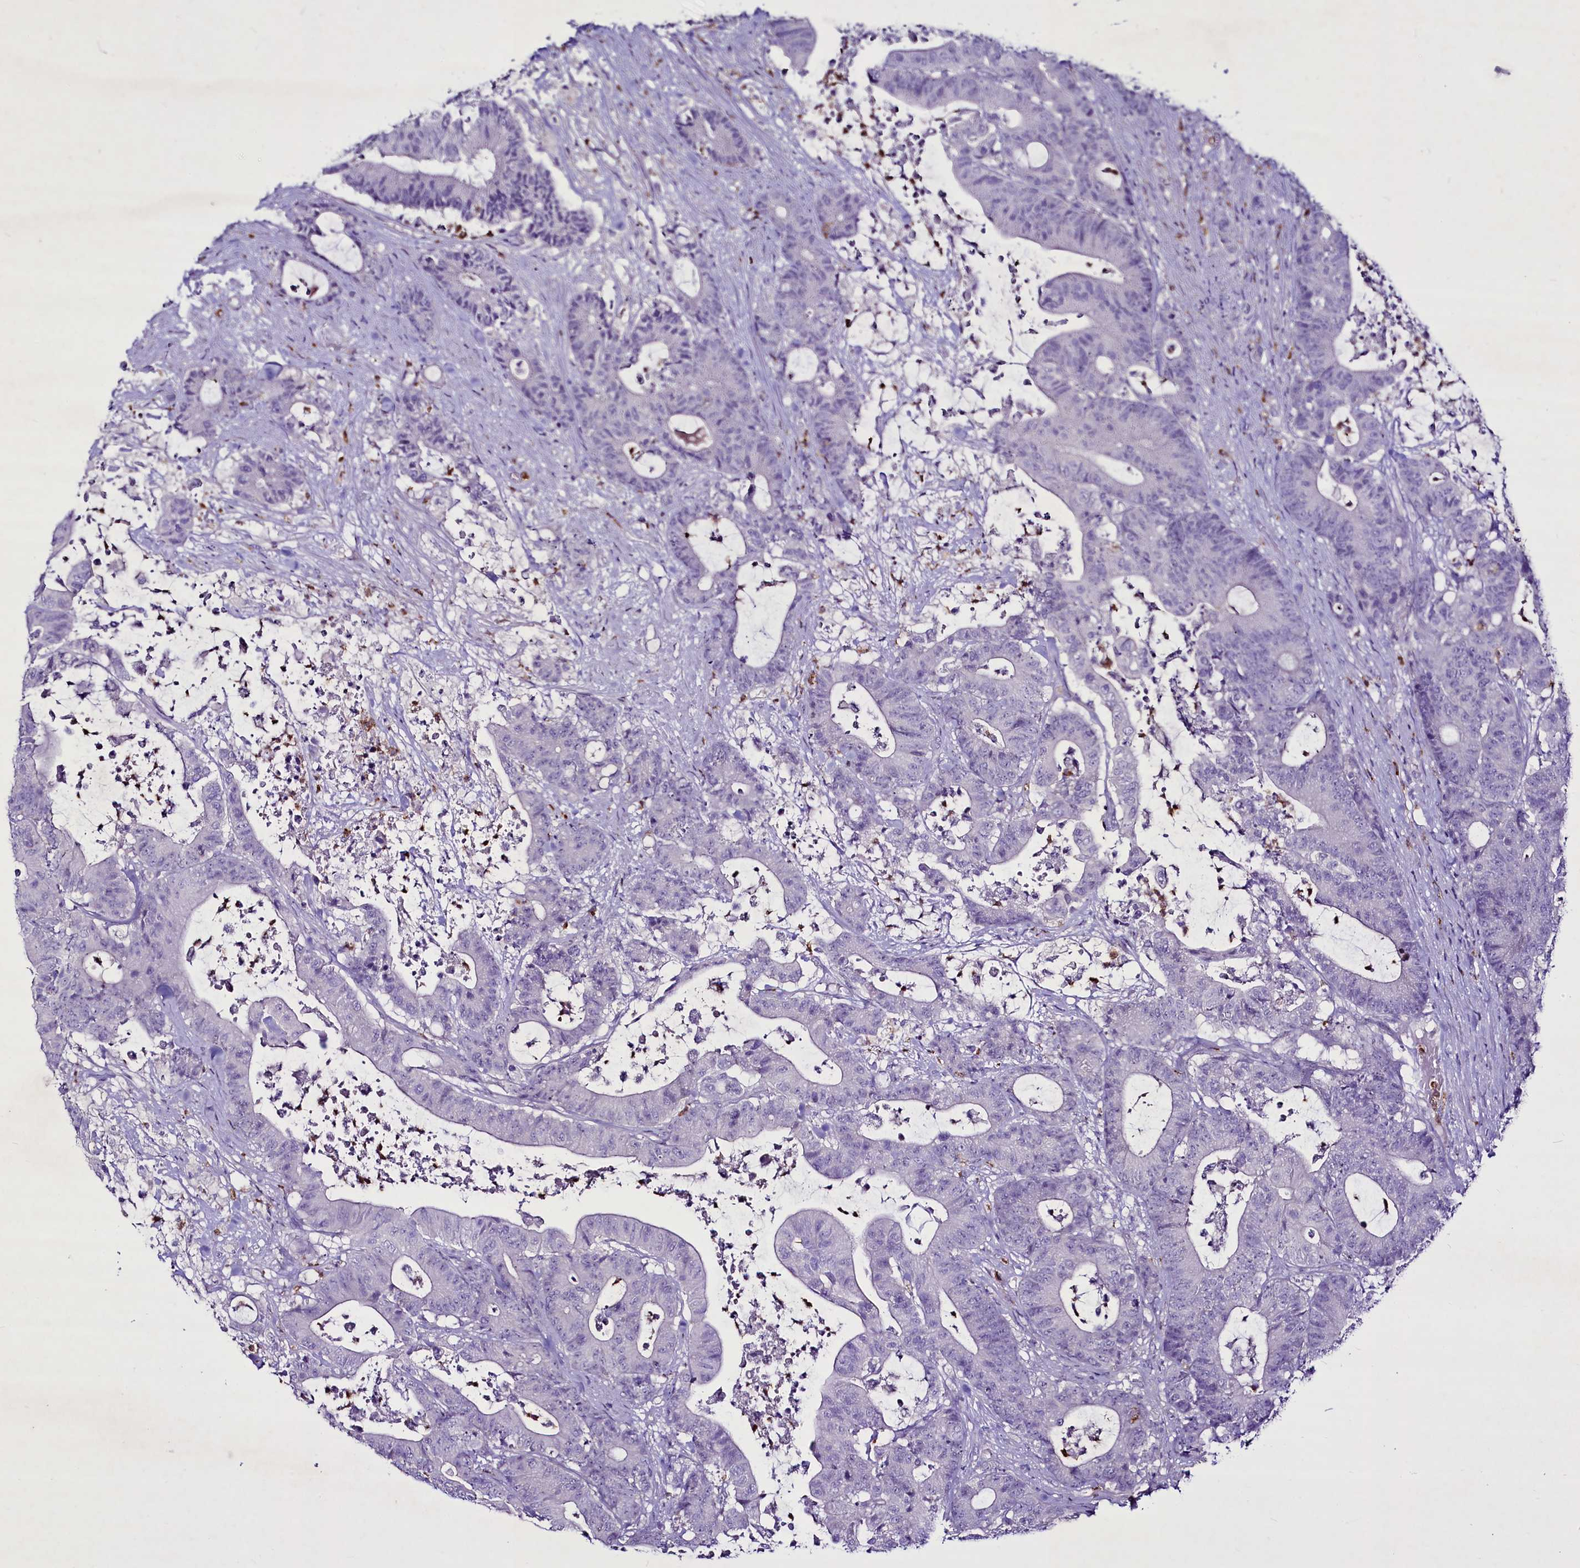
{"staining": {"intensity": "negative", "quantity": "none", "location": "none"}, "tissue": "colorectal cancer", "cell_type": "Tumor cells", "image_type": "cancer", "snomed": [{"axis": "morphology", "description": "Adenocarcinoma, NOS"}, {"axis": "topography", "description": "Colon"}], "caption": "The IHC micrograph has no significant staining in tumor cells of colorectal cancer (adenocarcinoma) tissue.", "gene": "FAM209B", "patient": {"sex": "female", "age": 84}}